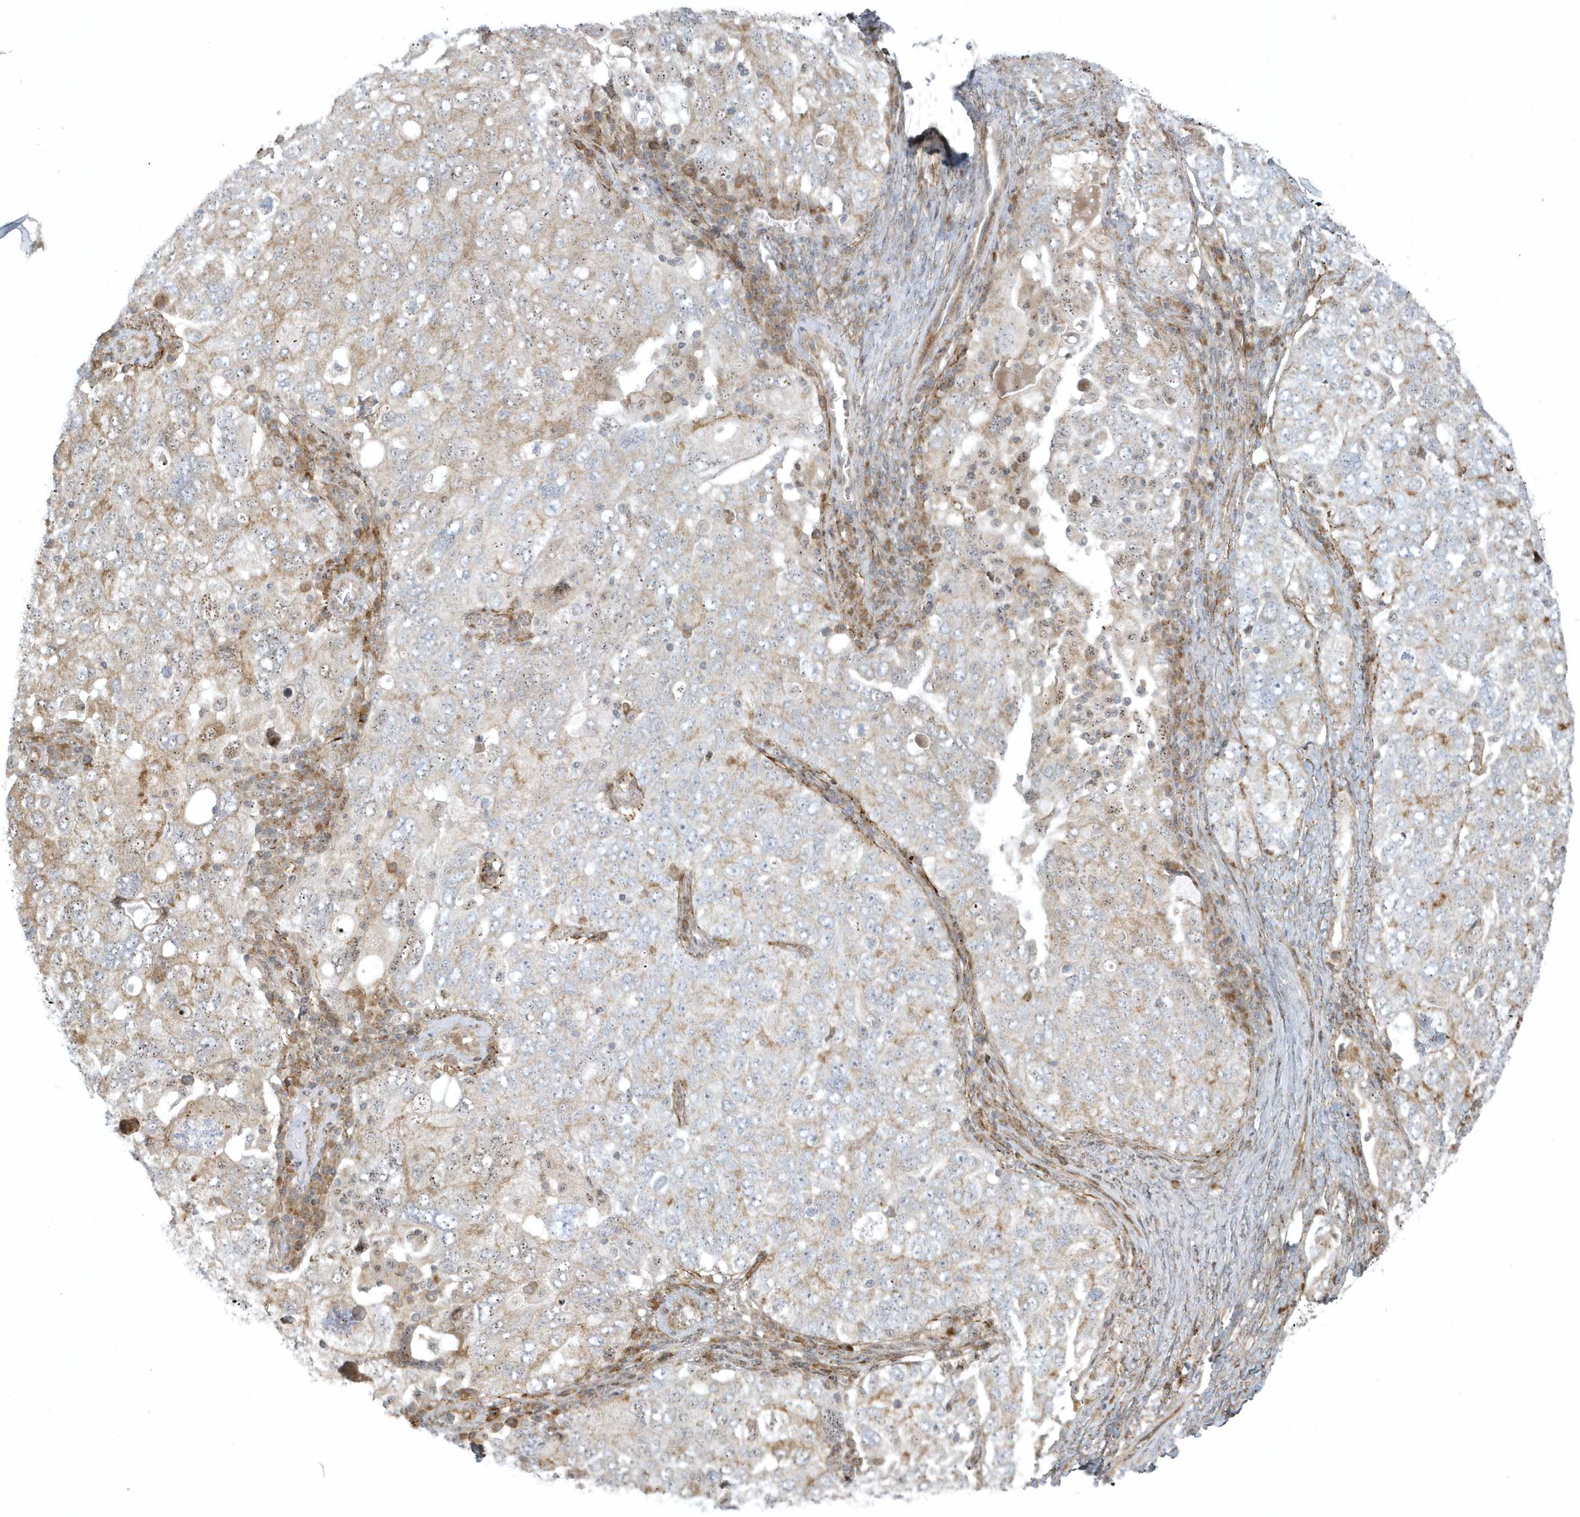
{"staining": {"intensity": "weak", "quantity": "25%-75%", "location": "cytoplasmic/membranous"}, "tissue": "ovarian cancer", "cell_type": "Tumor cells", "image_type": "cancer", "snomed": [{"axis": "morphology", "description": "Carcinoma, endometroid"}, {"axis": "topography", "description": "Ovary"}], "caption": "A brown stain shows weak cytoplasmic/membranous expression of a protein in human endometroid carcinoma (ovarian) tumor cells.", "gene": "MASP2", "patient": {"sex": "female", "age": 62}}